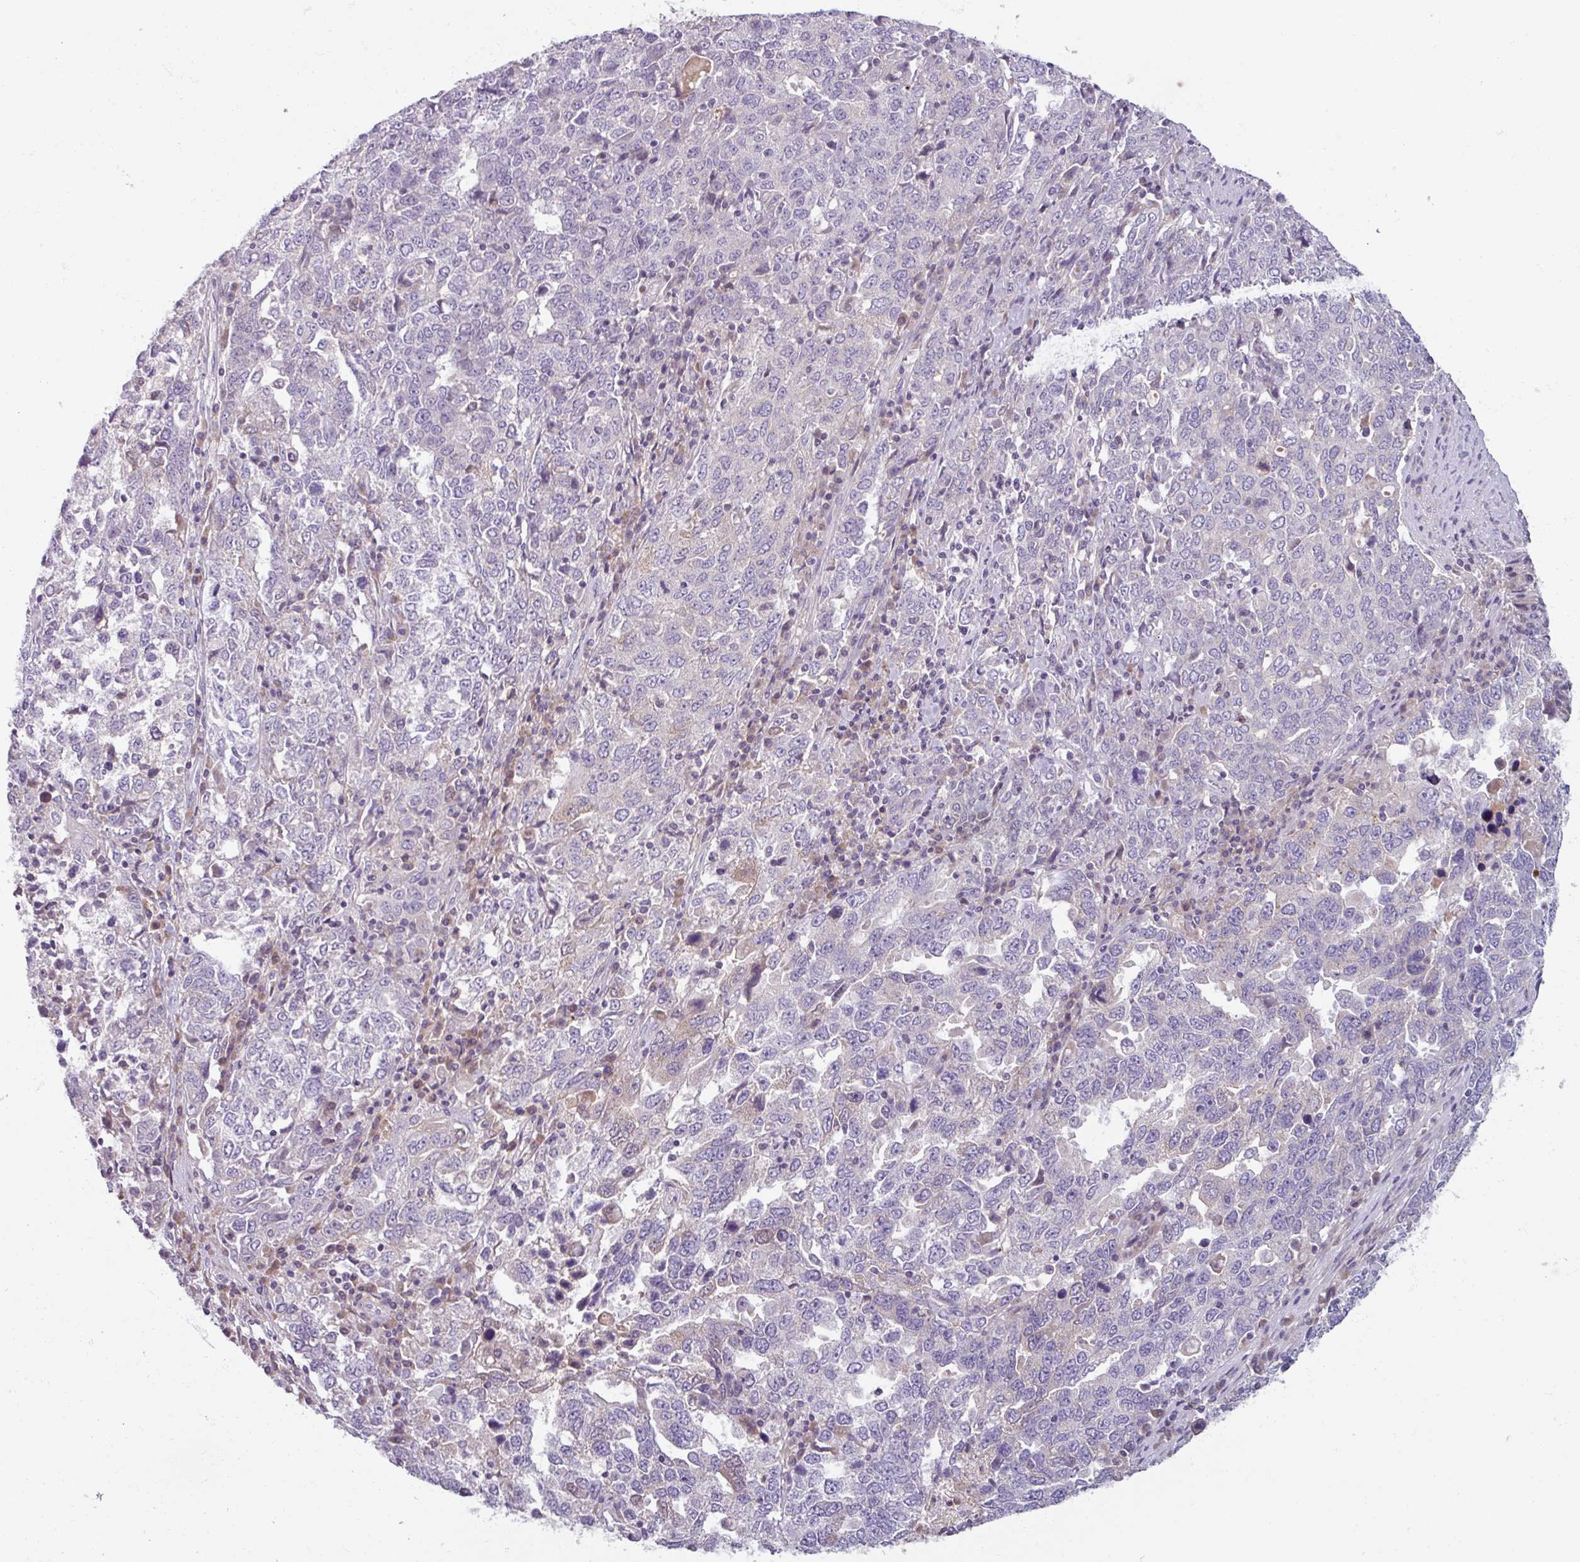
{"staining": {"intensity": "negative", "quantity": "none", "location": "none"}, "tissue": "ovarian cancer", "cell_type": "Tumor cells", "image_type": "cancer", "snomed": [{"axis": "morphology", "description": "Carcinoma, endometroid"}, {"axis": "topography", "description": "Ovary"}], "caption": "Immunohistochemistry of endometroid carcinoma (ovarian) shows no expression in tumor cells.", "gene": "SMIM11", "patient": {"sex": "female", "age": 62}}